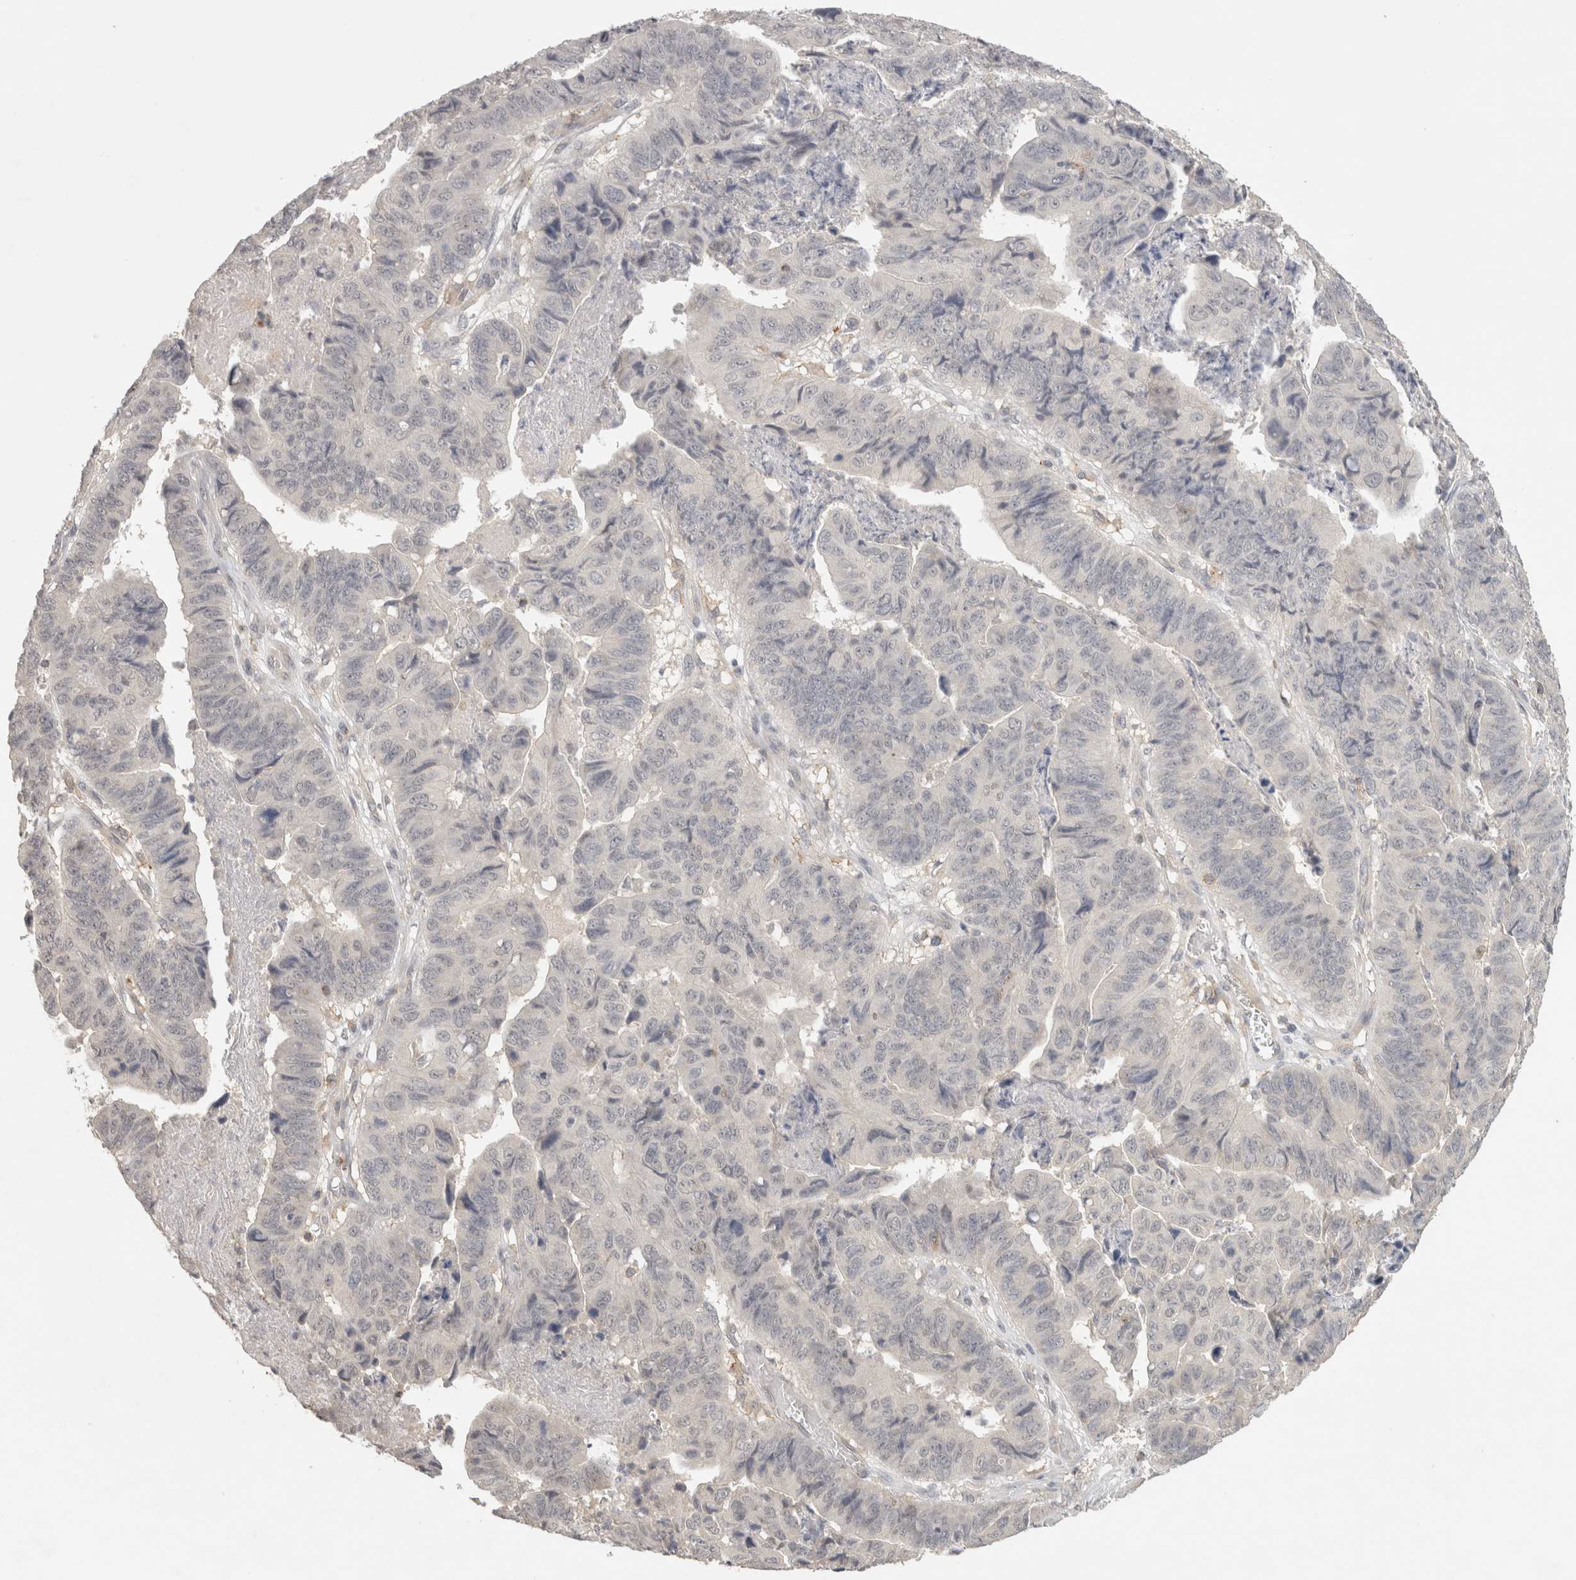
{"staining": {"intensity": "negative", "quantity": "none", "location": "none"}, "tissue": "stomach cancer", "cell_type": "Tumor cells", "image_type": "cancer", "snomed": [{"axis": "morphology", "description": "Adenocarcinoma, NOS"}, {"axis": "topography", "description": "Stomach, lower"}], "caption": "Tumor cells are negative for brown protein staining in adenocarcinoma (stomach). (Immunohistochemistry, brightfield microscopy, high magnification).", "gene": "HAVCR2", "patient": {"sex": "male", "age": 77}}